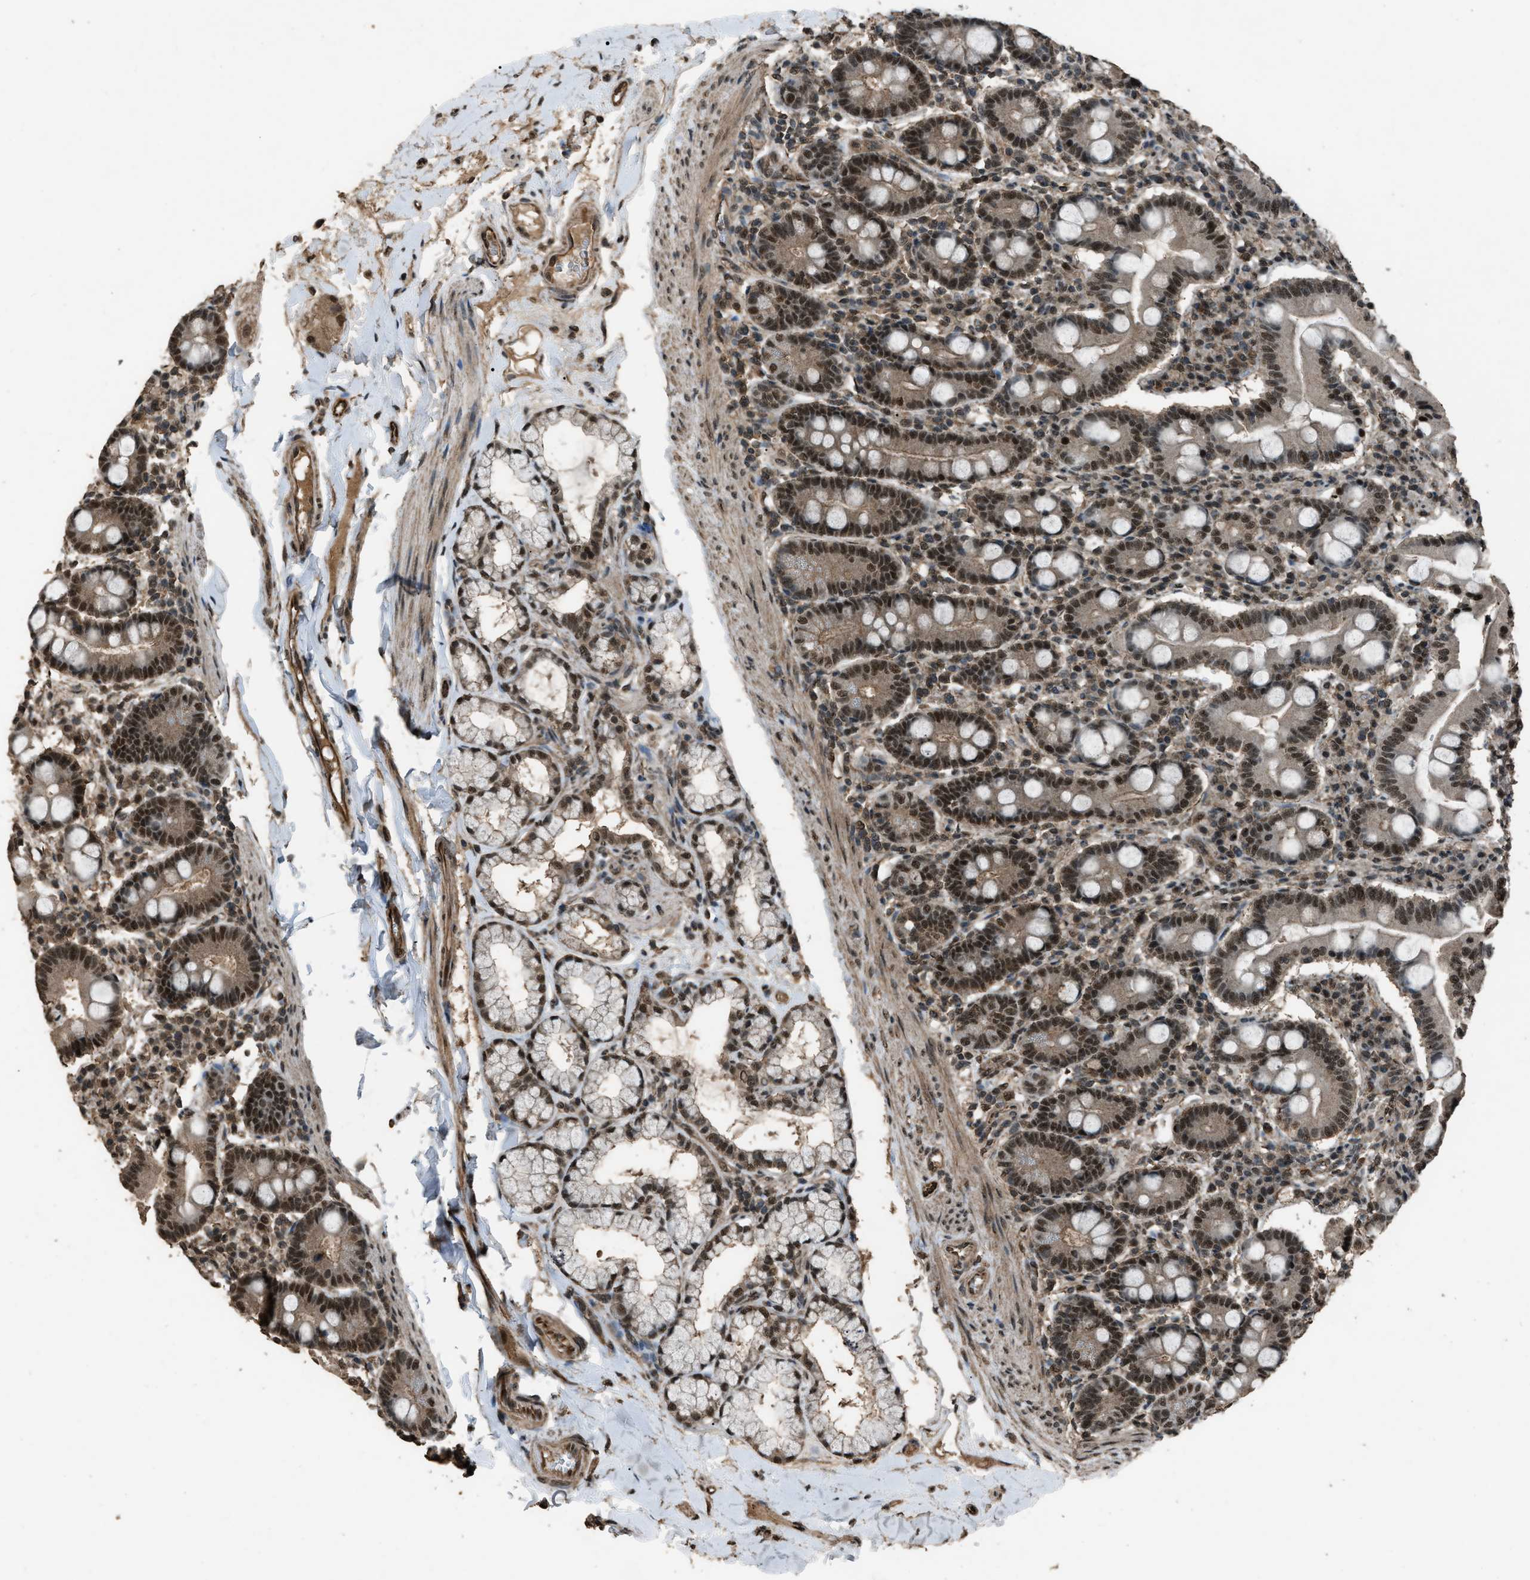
{"staining": {"intensity": "strong", "quantity": ">75%", "location": "nuclear"}, "tissue": "duodenum", "cell_type": "Glandular cells", "image_type": "normal", "snomed": [{"axis": "morphology", "description": "Normal tissue, NOS"}, {"axis": "topography", "description": "Duodenum"}], "caption": "High-magnification brightfield microscopy of benign duodenum stained with DAB (3,3'-diaminobenzidine) (brown) and counterstained with hematoxylin (blue). glandular cells exhibit strong nuclear positivity is appreciated in approximately>75% of cells. (Brightfield microscopy of DAB IHC at high magnification).", "gene": "SERTAD2", "patient": {"sex": "male", "age": 50}}